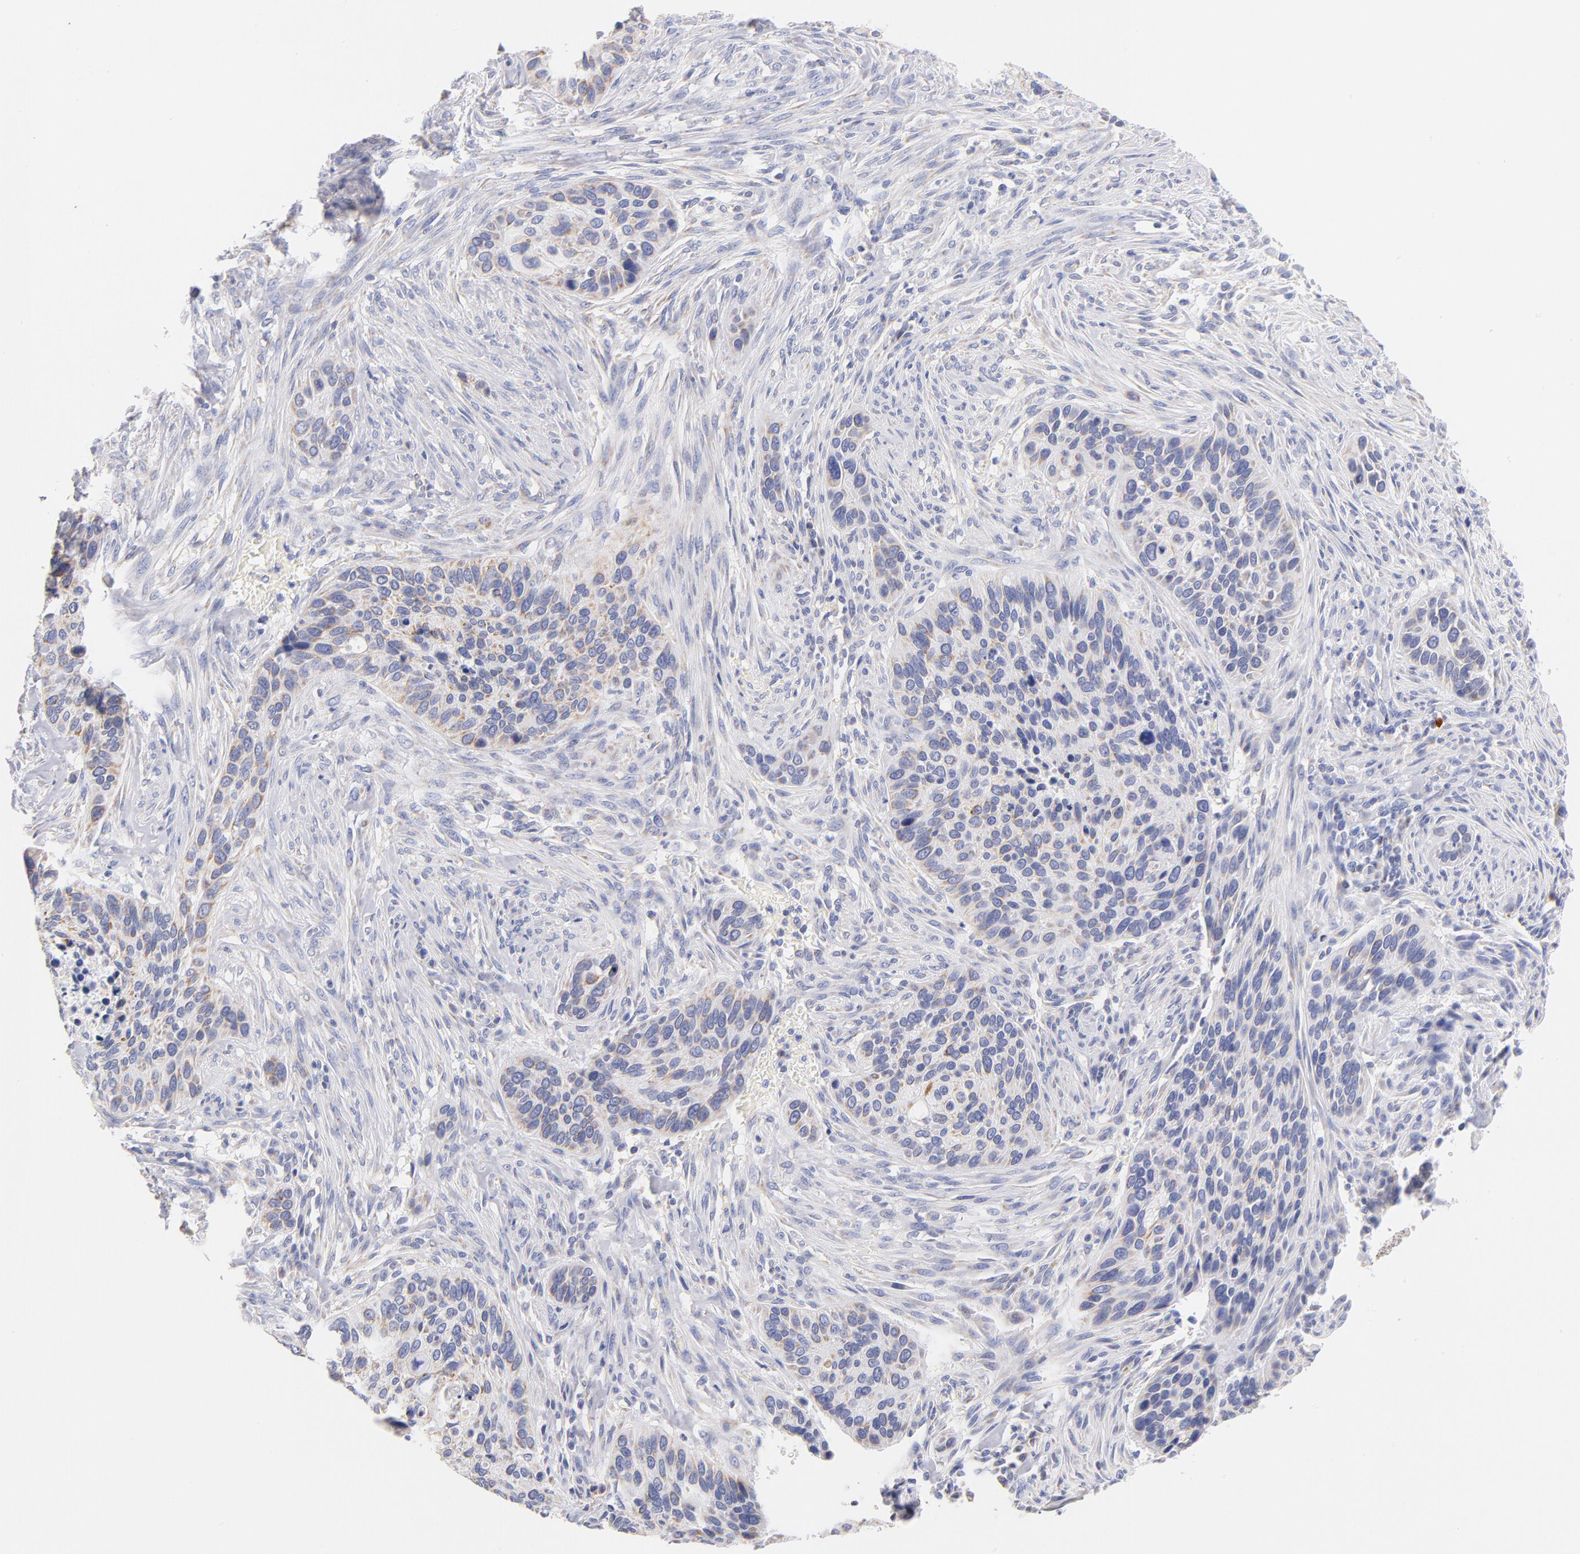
{"staining": {"intensity": "weak", "quantity": "<25%", "location": "cytoplasmic/membranous"}, "tissue": "cervical cancer", "cell_type": "Tumor cells", "image_type": "cancer", "snomed": [{"axis": "morphology", "description": "Adenocarcinoma, NOS"}, {"axis": "topography", "description": "Cervix"}], "caption": "This is a photomicrograph of immunohistochemistry (IHC) staining of cervical cancer, which shows no expression in tumor cells. Nuclei are stained in blue.", "gene": "AIFM1", "patient": {"sex": "female", "age": 29}}